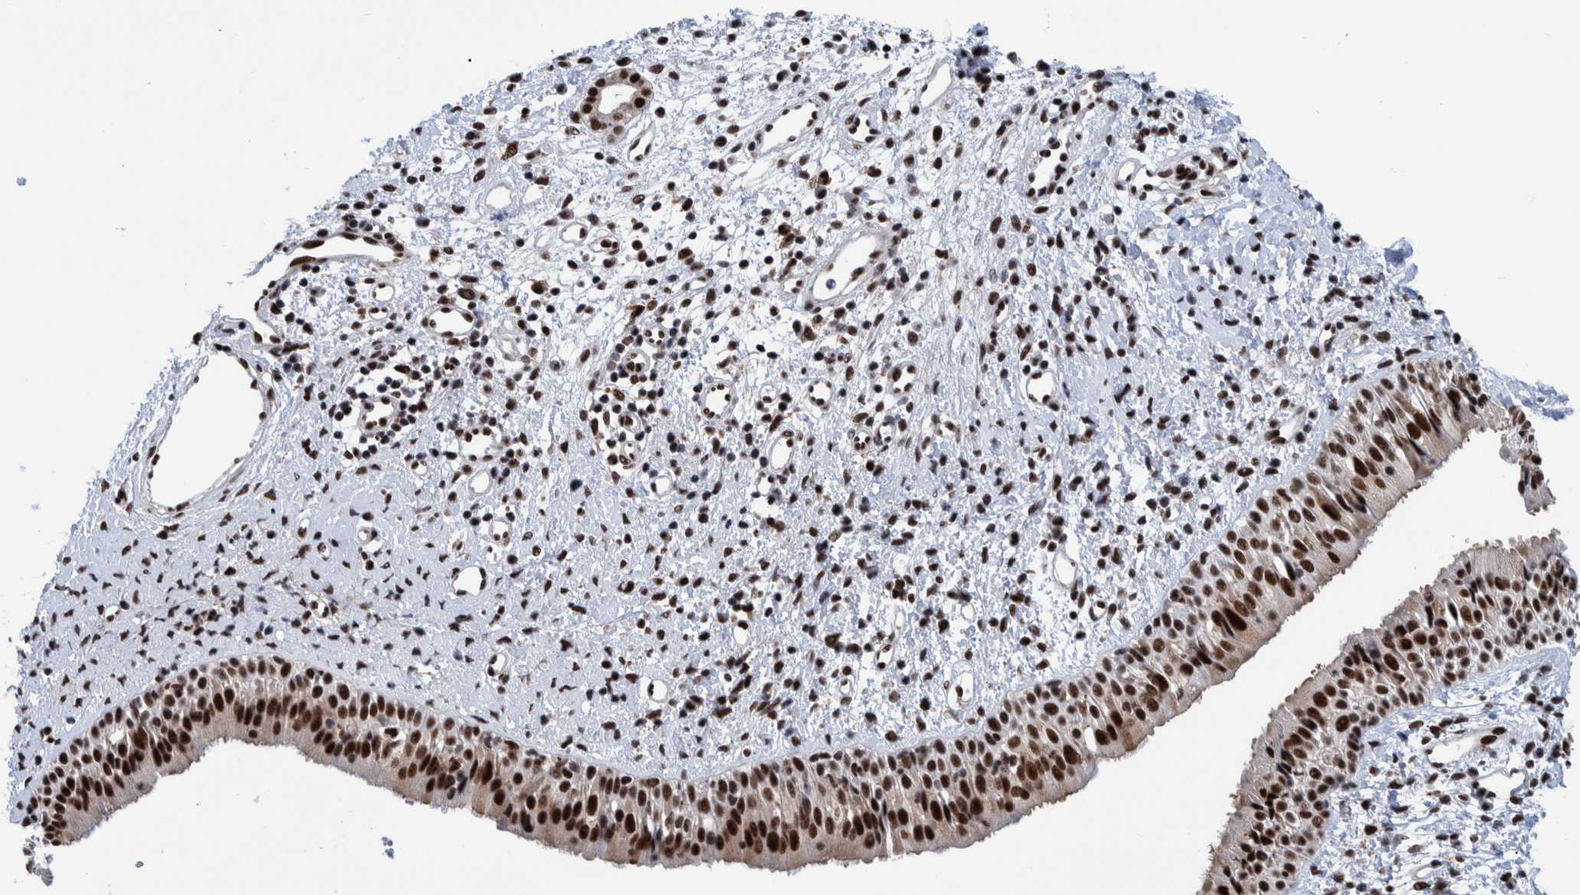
{"staining": {"intensity": "strong", "quantity": ">75%", "location": "nuclear"}, "tissue": "nasopharynx", "cell_type": "Respiratory epithelial cells", "image_type": "normal", "snomed": [{"axis": "morphology", "description": "Normal tissue, NOS"}, {"axis": "topography", "description": "Nasopharynx"}], "caption": "Immunohistochemical staining of benign nasopharynx shows strong nuclear protein positivity in about >75% of respiratory epithelial cells.", "gene": "EFTUD2", "patient": {"sex": "male", "age": 22}}